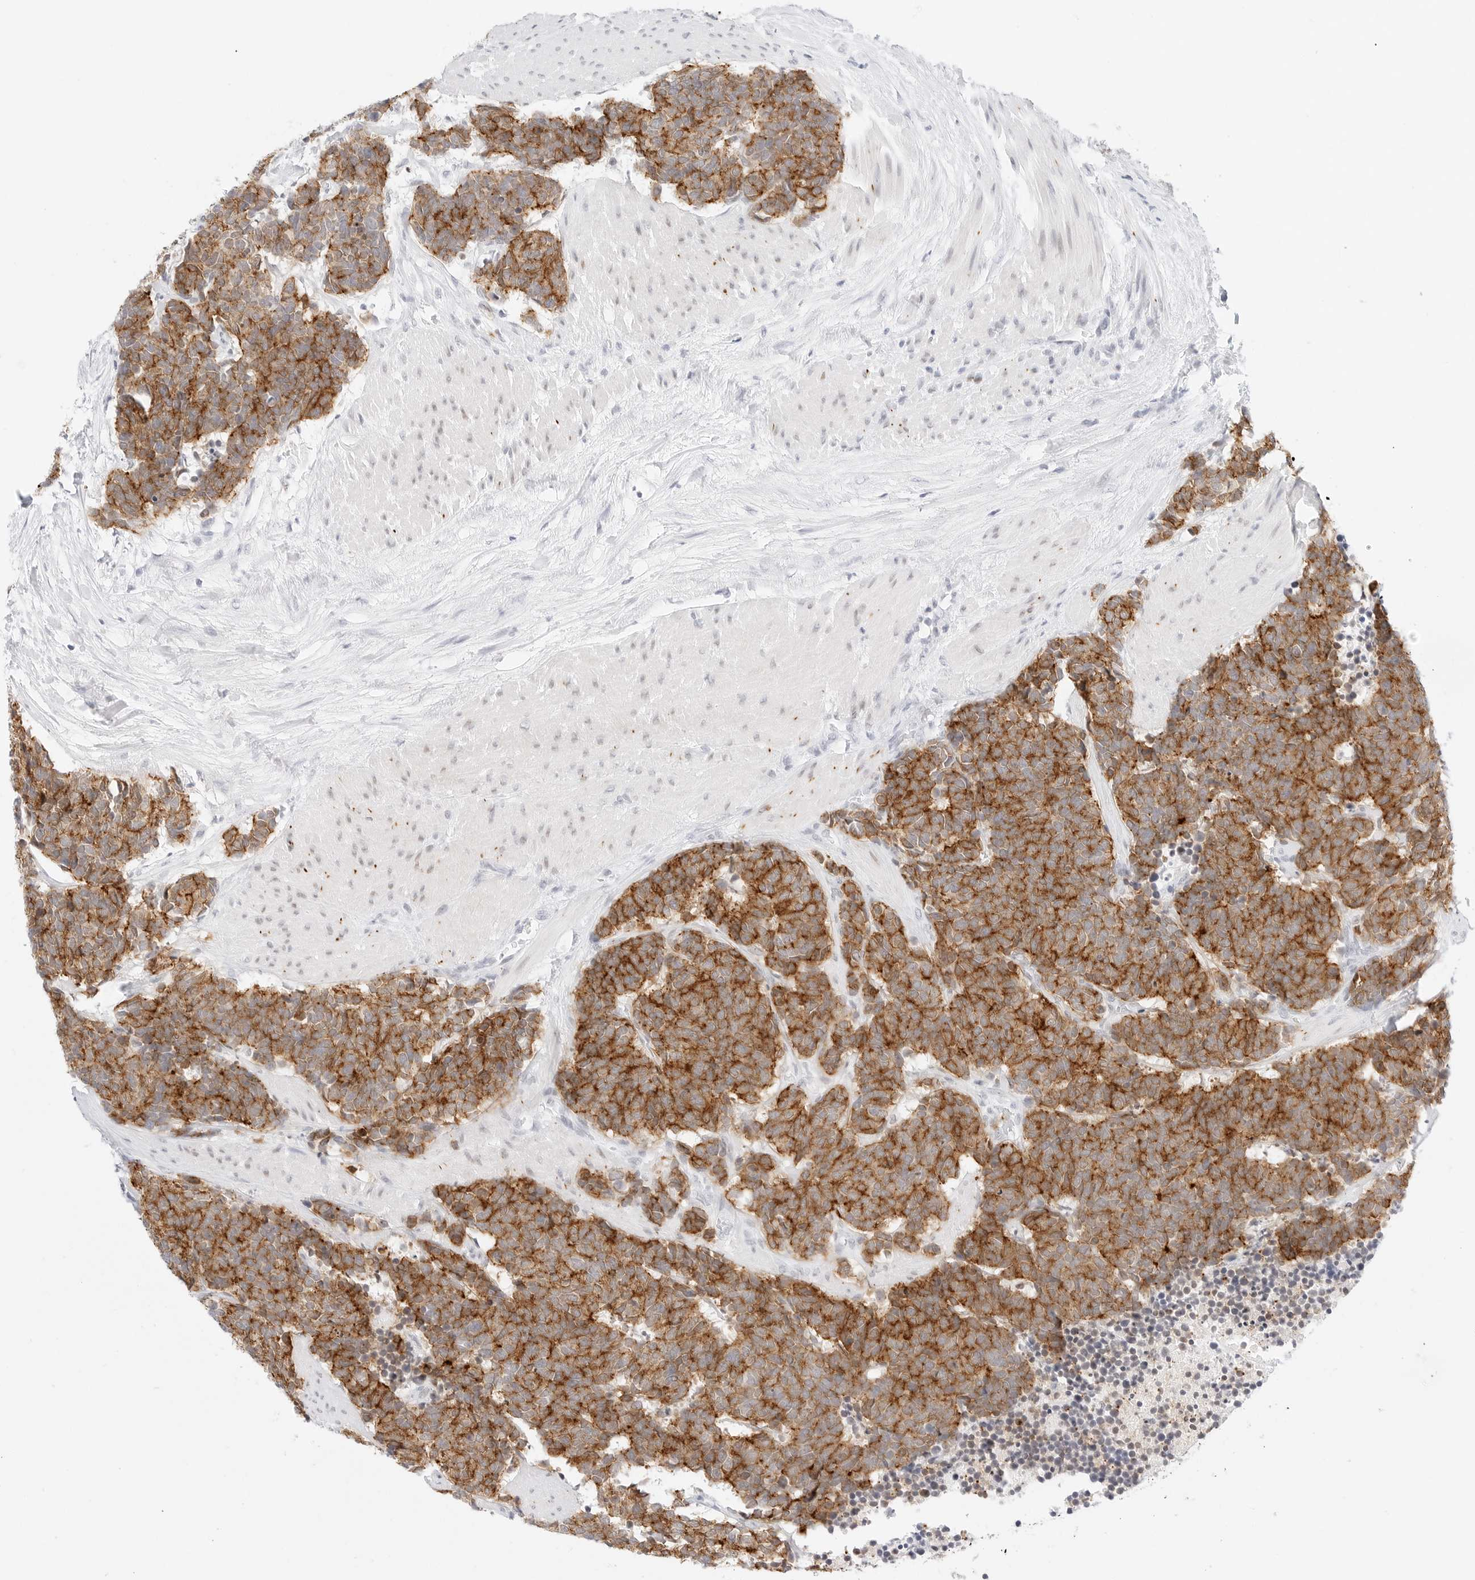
{"staining": {"intensity": "moderate", "quantity": ">75%", "location": "cytoplasmic/membranous"}, "tissue": "carcinoid", "cell_type": "Tumor cells", "image_type": "cancer", "snomed": [{"axis": "morphology", "description": "Carcinoma, NOS"}, {"axis": "morphology", "description": "Carcinoid, malignant, NOS"}, {"axis": "topography", "description": "Urinary bladder"}], "caption": "Brown immunohistochemical staining in carcinoid exhibits moderate cytoplasmic/membranous expression in about >75% of tumor cells. (Brightfield microscopy of DAB IHC at high magnification).", "gene": "CDH1", "patient": {"sex": "male", "age": 57}}